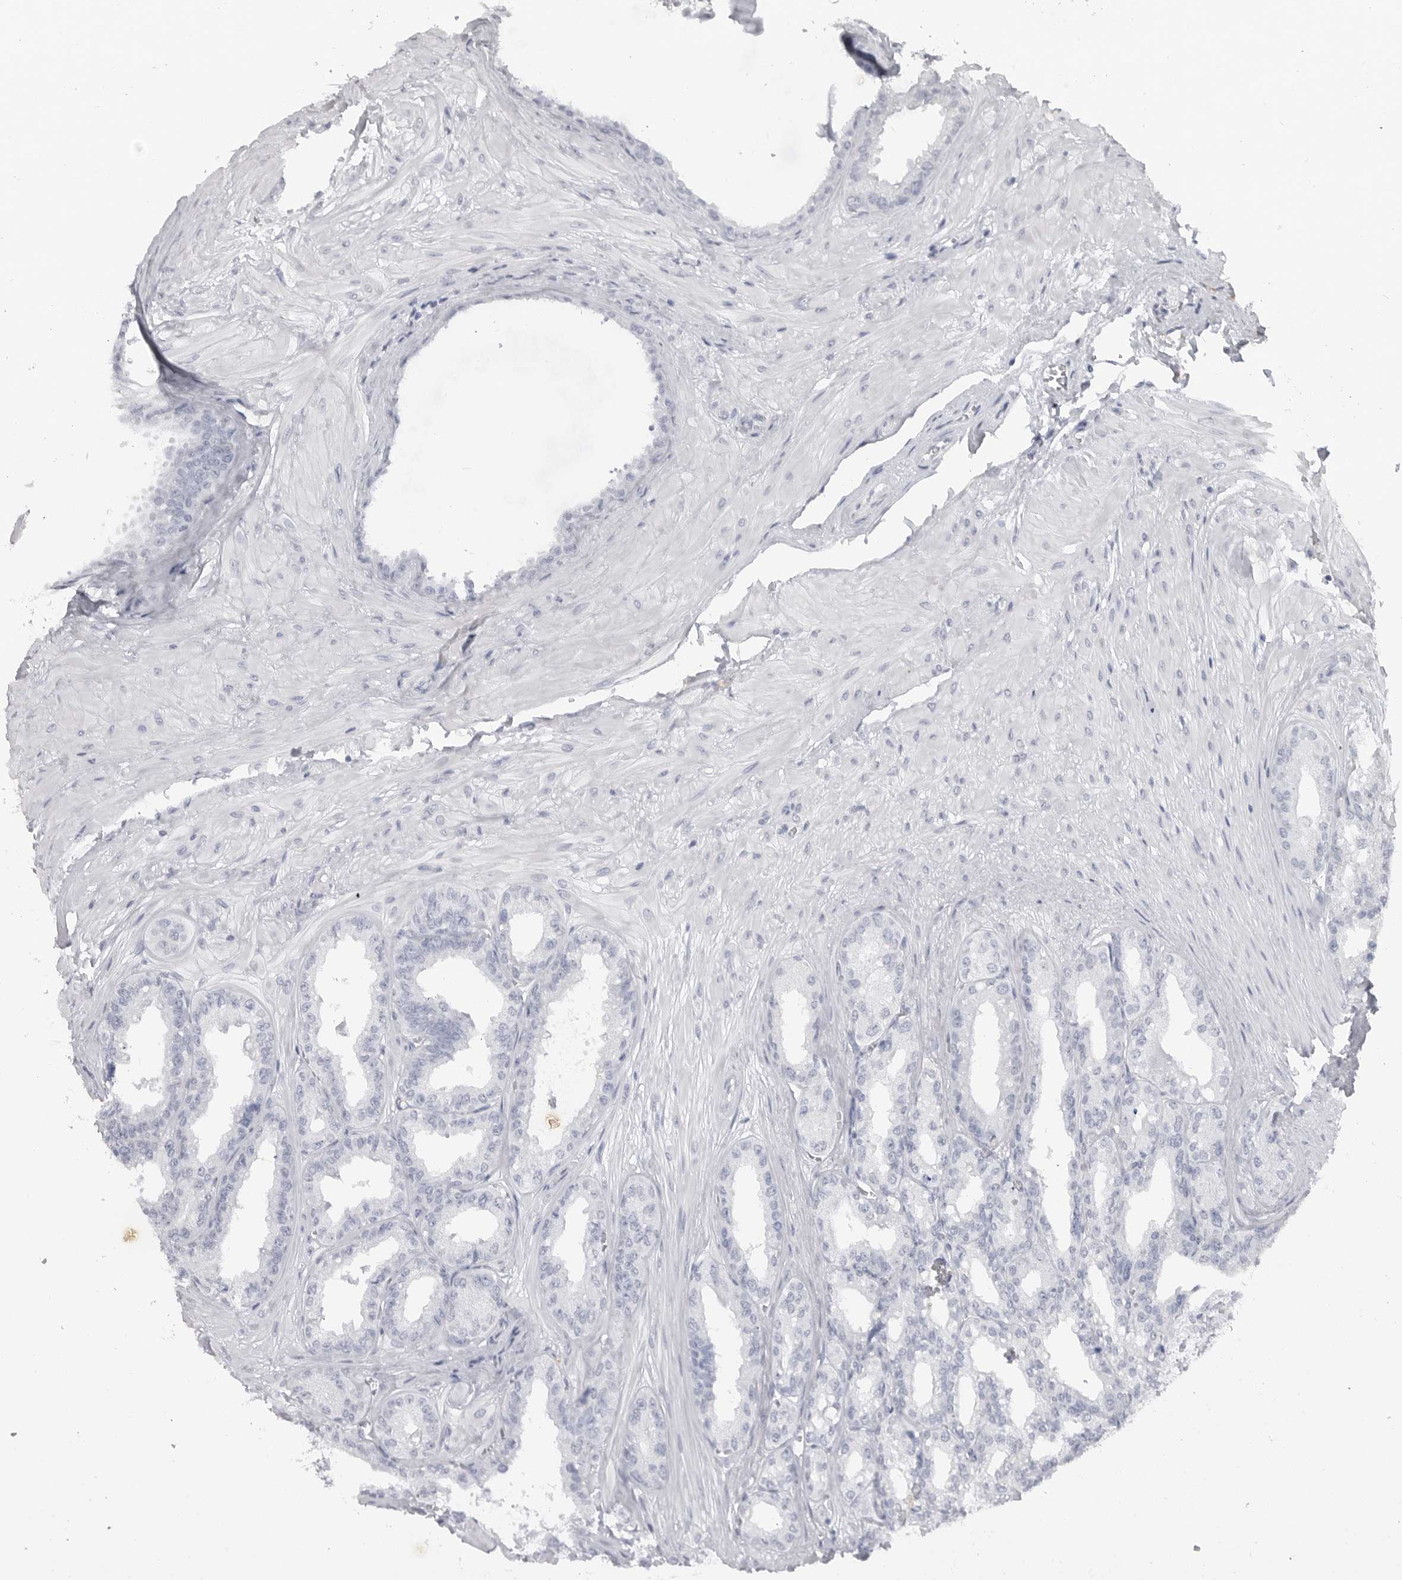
{"staining": {"intensity": "negative", "quantity": "none", "location": "none"}, "tissue": "seminal vesicle", "cell_type": "Glandular cells", "image_type": "normal", "snomed": [{"axis": "morphology", "description": "Normal tissue, NOS"}, {"axis": "topography", "description": "Prostate"}, {"axis": "topography", "description": "Seminal veicle"}], "caption": "IHC image of benign seminal vesicle: seminal vesicle stained with DAB (3,3'-diaminobenzidine) displays no significant protein positivity in glandular cells.", "gene": "LY6D", "patient": {"sex": "male", "age": 51}}